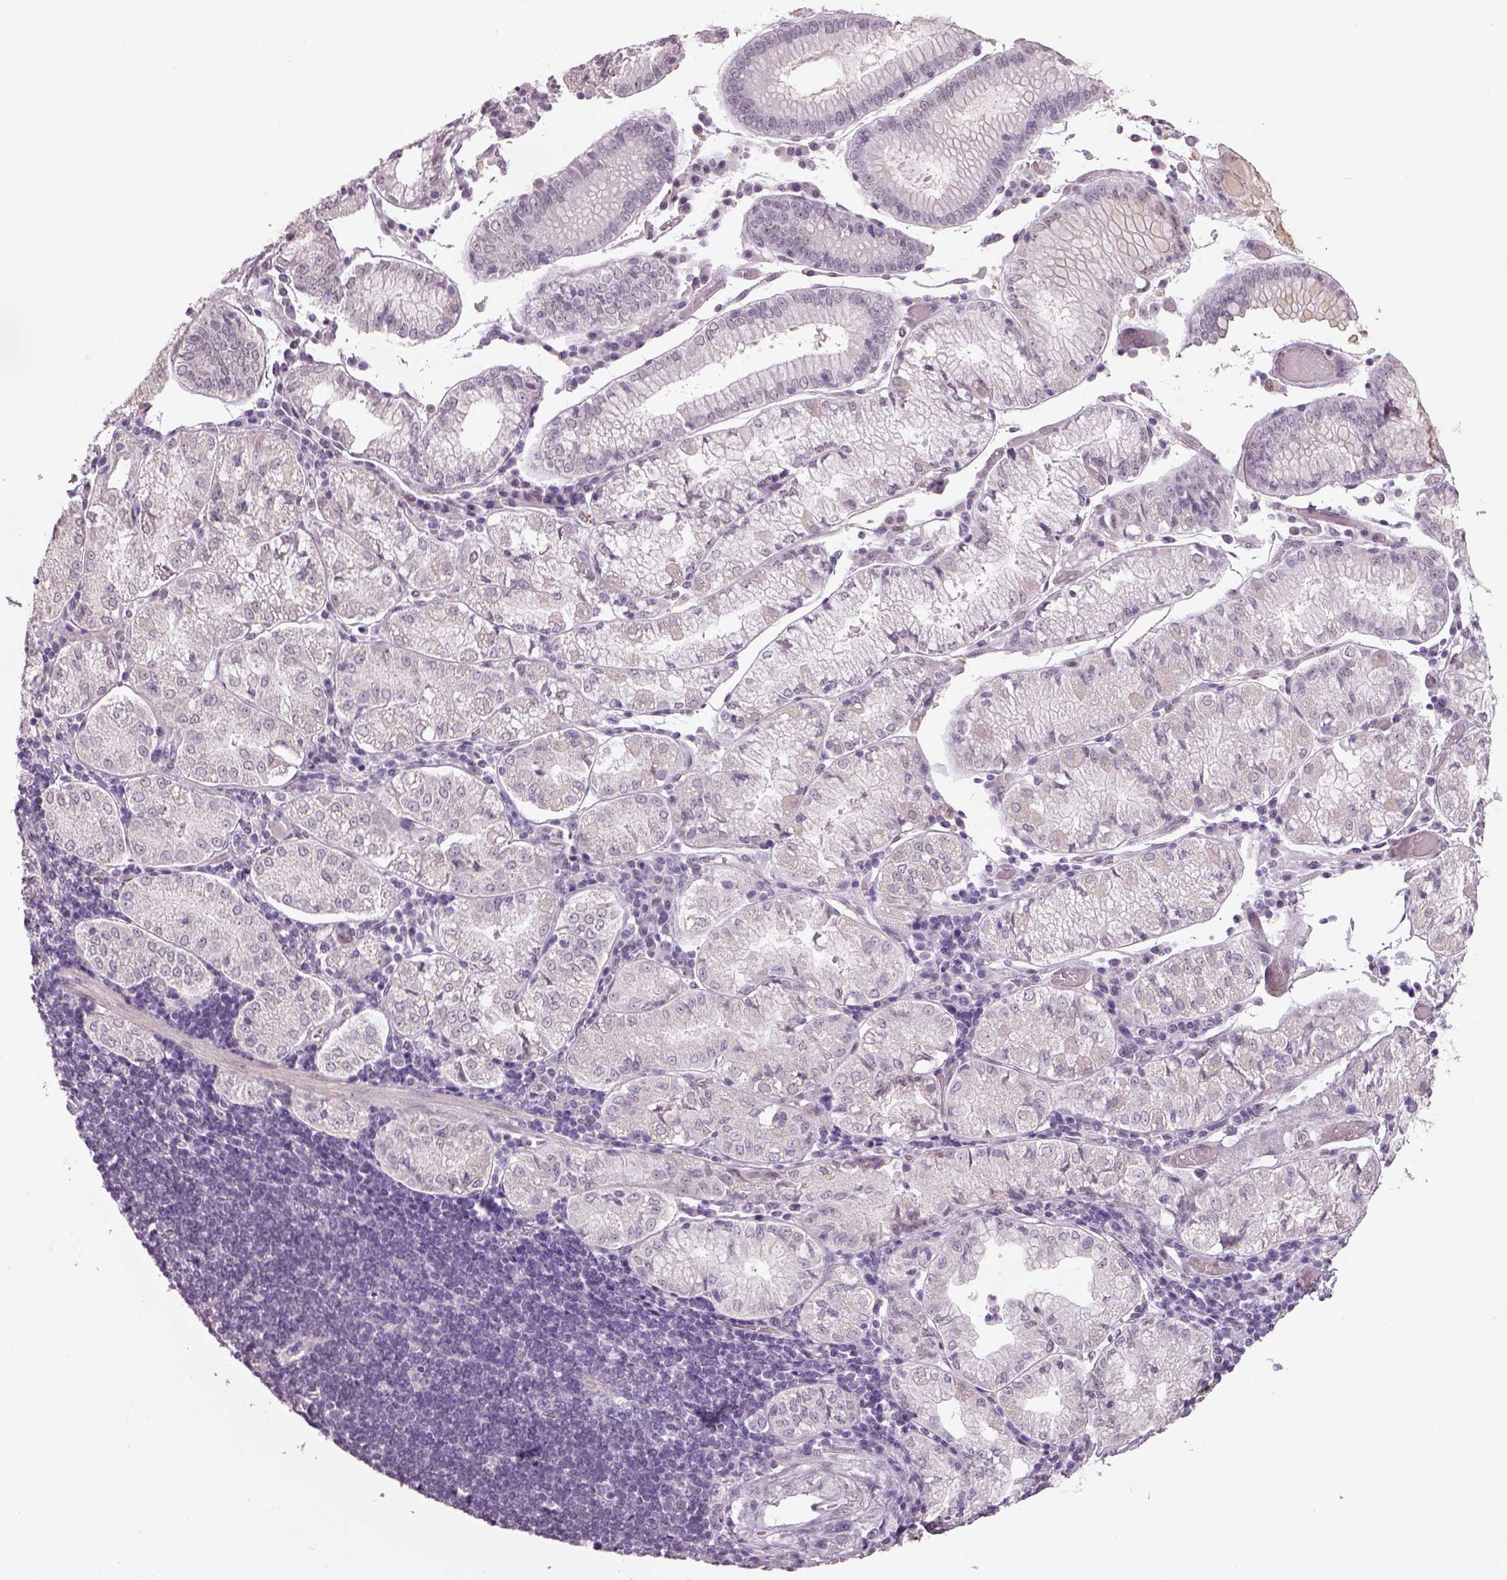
{"staining": {"intensity": "negative", "quantity": "none", "location": "none"}, "tissue": "stomach cancer", "cell_type": "Tumor cells", "image_type": "cancer", "snomed": [{"axis": "morphology", "description": "Adenocarcinoma, NOS"}, {"axis": "topography", "description": "Stomach"}], "caption": "Immunohistochemical staining of stomach adenocarcinoma demonstrates no significant expression in tumor cells.", "gene": "NAT8", "patient": {"sex": "male", "age": 93}}